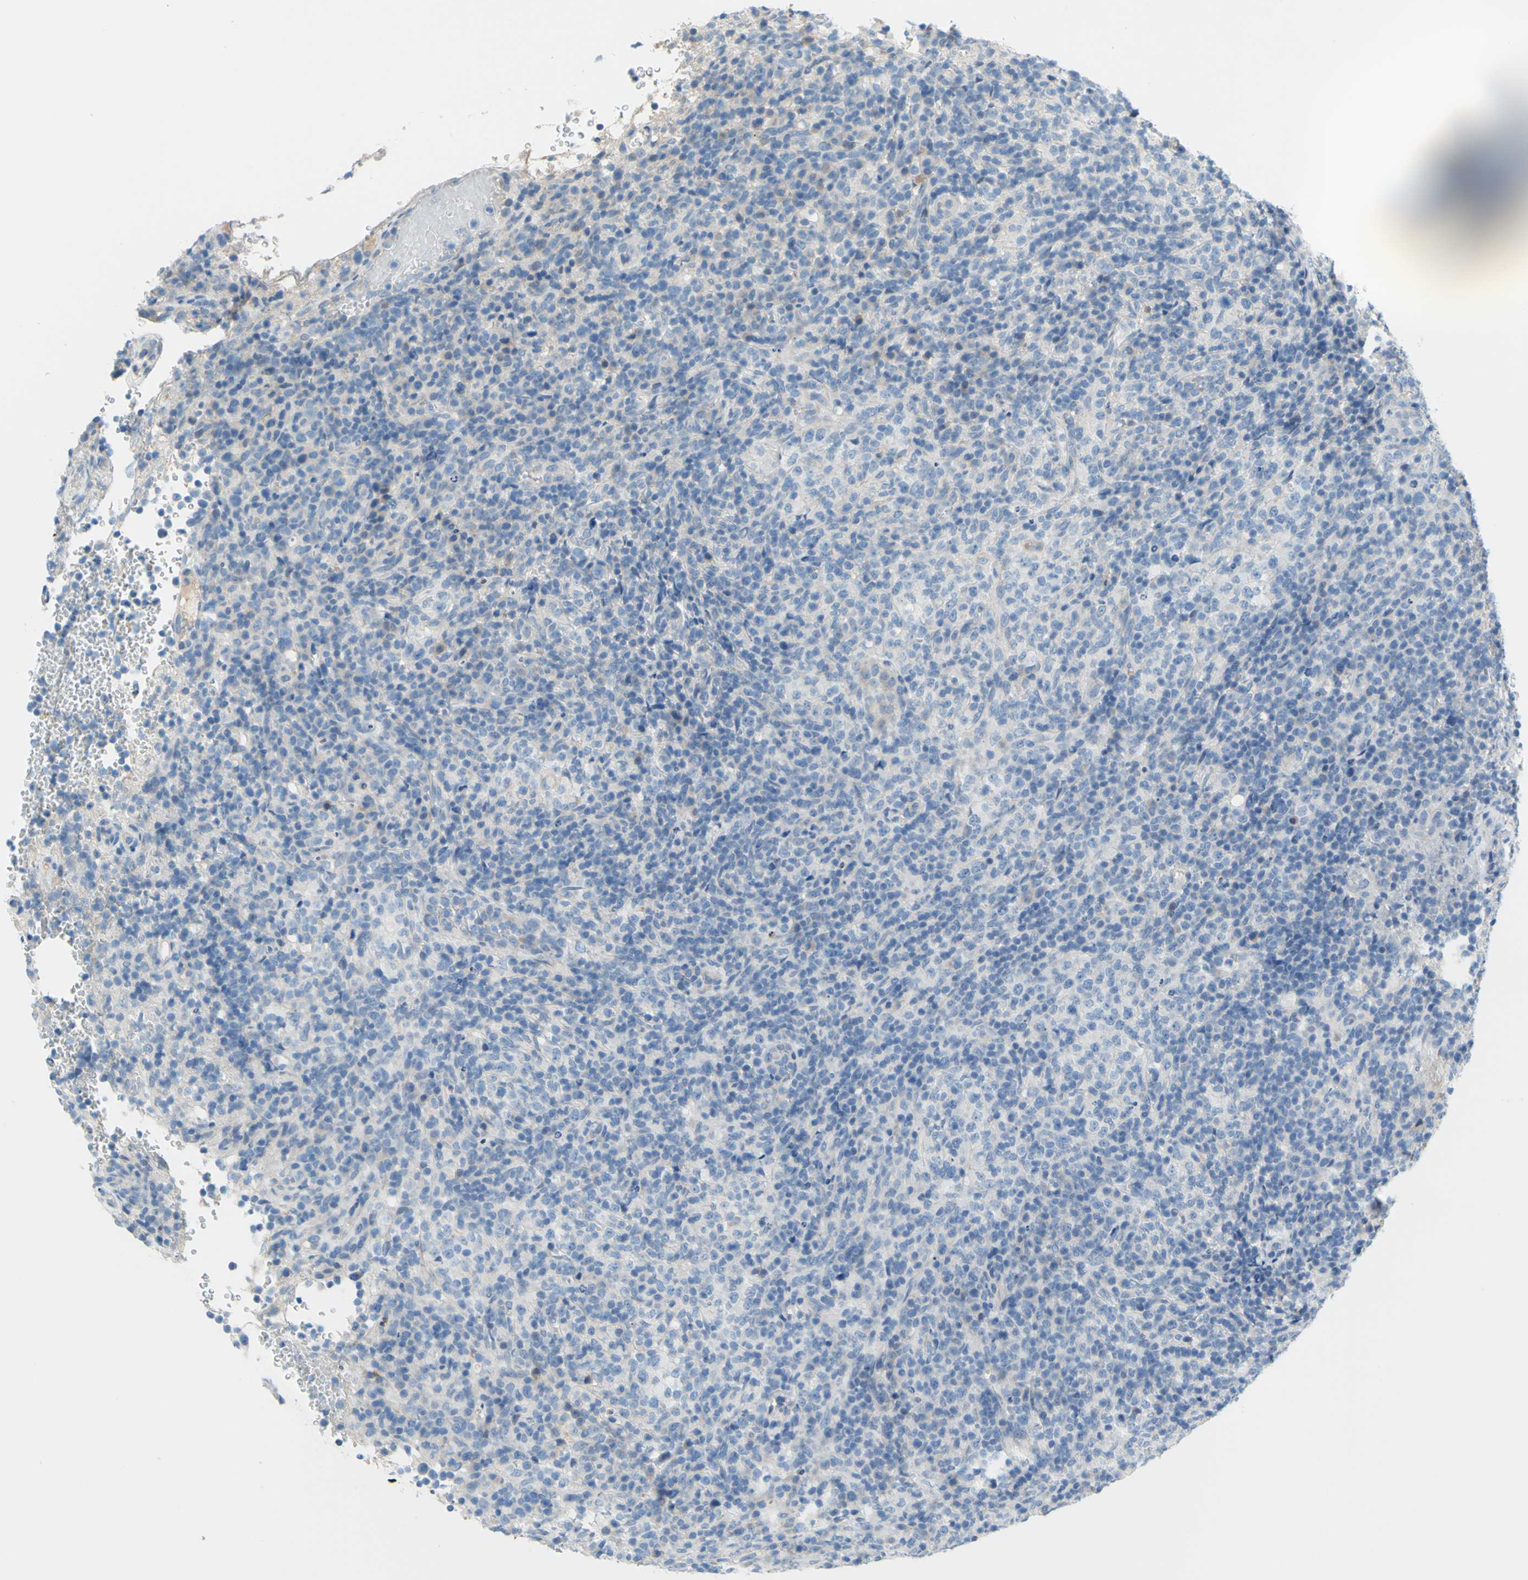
{"staining": {"intensity": "negative", "quantity": "none", "location": "none"}, "tissue": "lymphoma", "cell_type": "Tumor cells", "image_type": "cancer", "snomed": [{"axis": "morphology", "description": "Malignant lymphoma, non-Hodgkin's type, High grade"}, {"axis": "topography", "description": "Lymph node"}], "caption": "Malignant lymphoma, non-Hodgkin's type (high-grade) stained for a protein using immunohistochemistry (IHC) demonstrates no expression tumor cells.", "gene": "SLC1A2", "patient": {"sex": "female", "age": 76}}